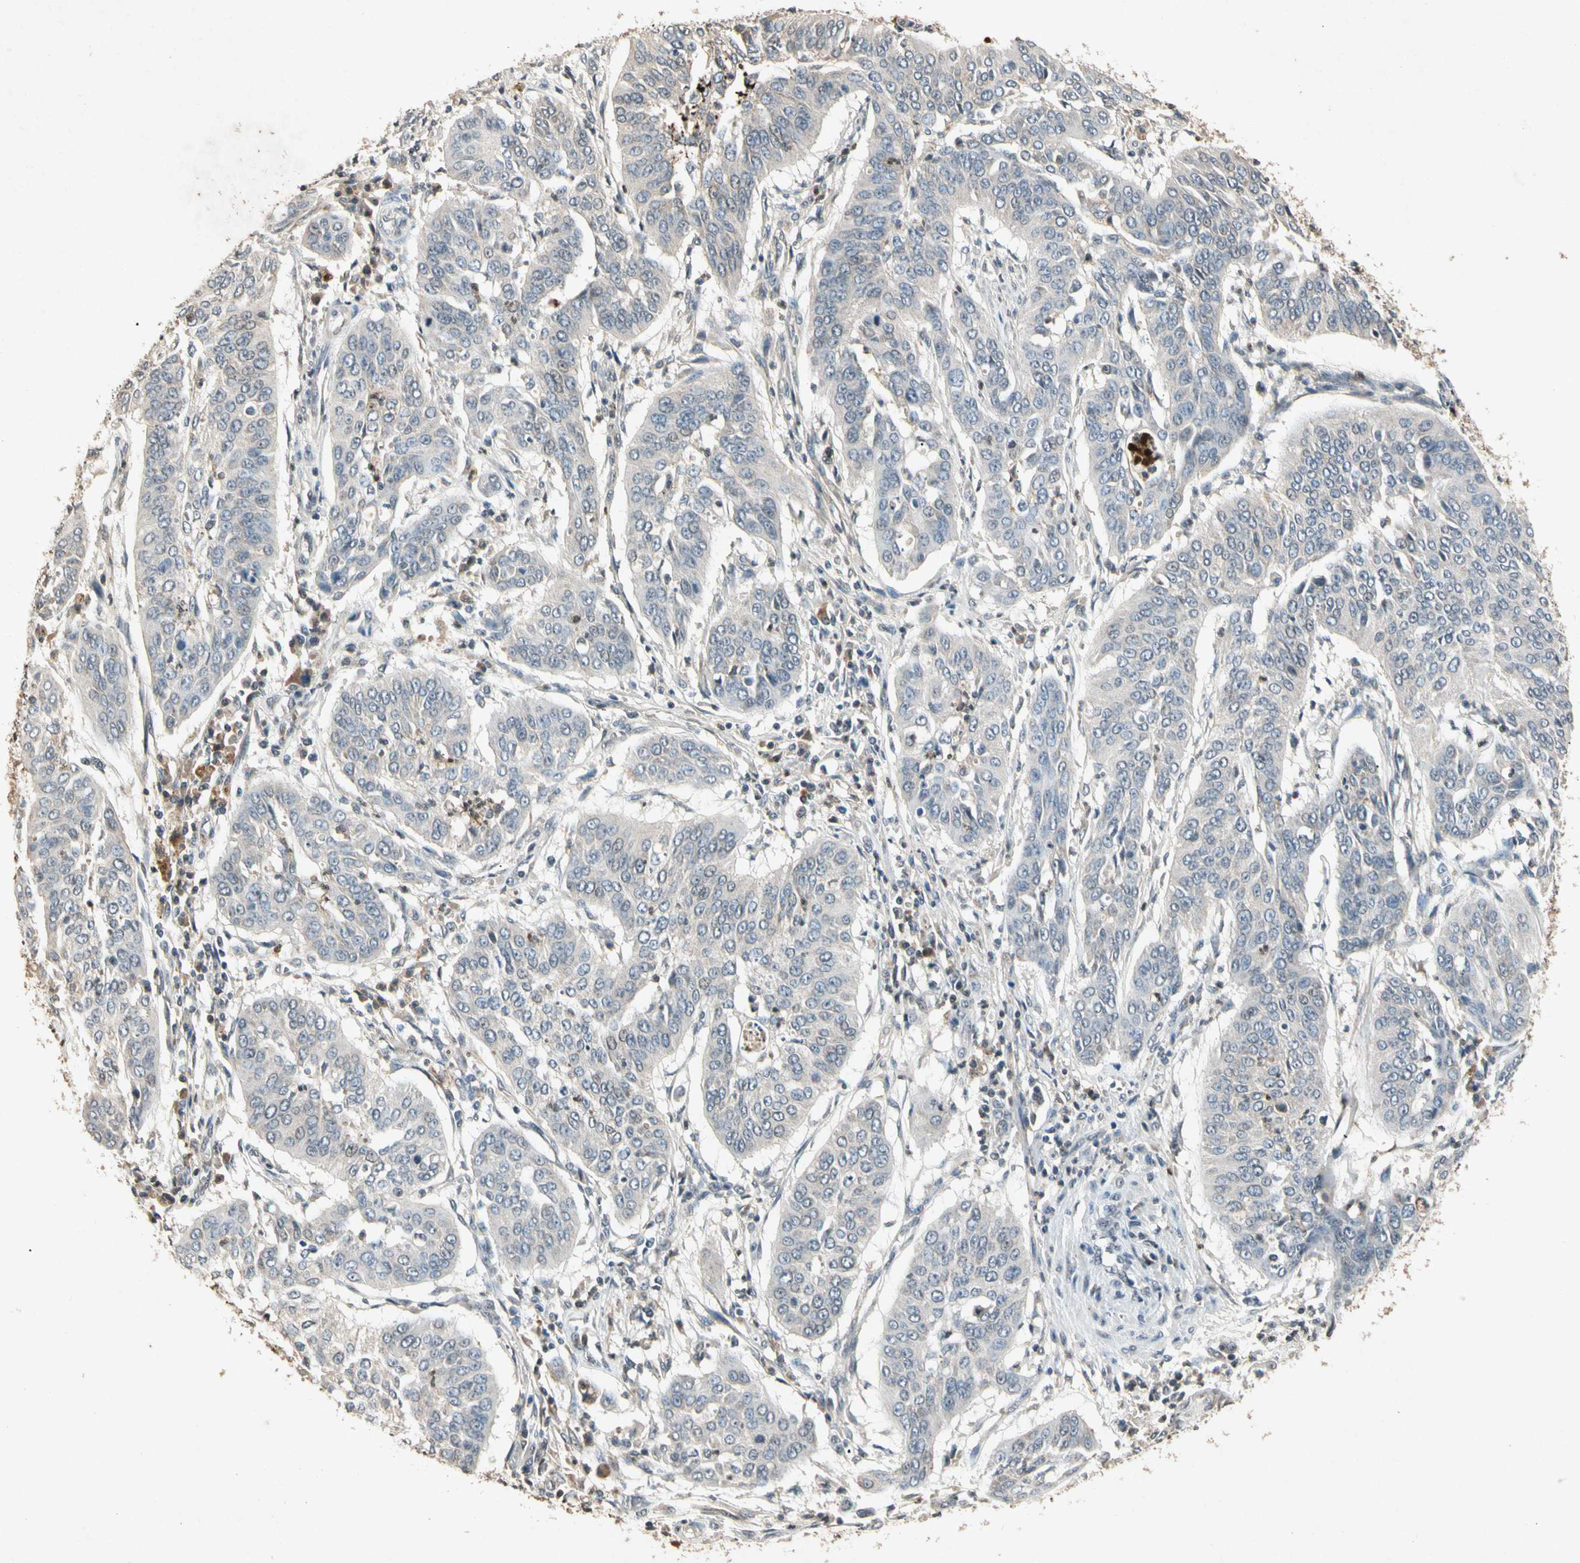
{"staining": {"intensity": "negative", "quantity": "none", "location": "none"}, "tissue": "cervical cancer", "cell_type": "Tumor cells", "image_type": "cancer", "snomed": [{"axis": "morphology", "description": "Normal tissue, NOS"}, {"axis": "morphology", "description": "Squamous cell carcinoma, NOS"}, {"axis": "topography", "description": "Cervix"}], "caption": "This is an IHC photomicrograph of human squamous cell carcinoma (cervical). There is no positivity in tumor cells.", "gene": "CP", "patient": {"sex": "female", "age": 39}}